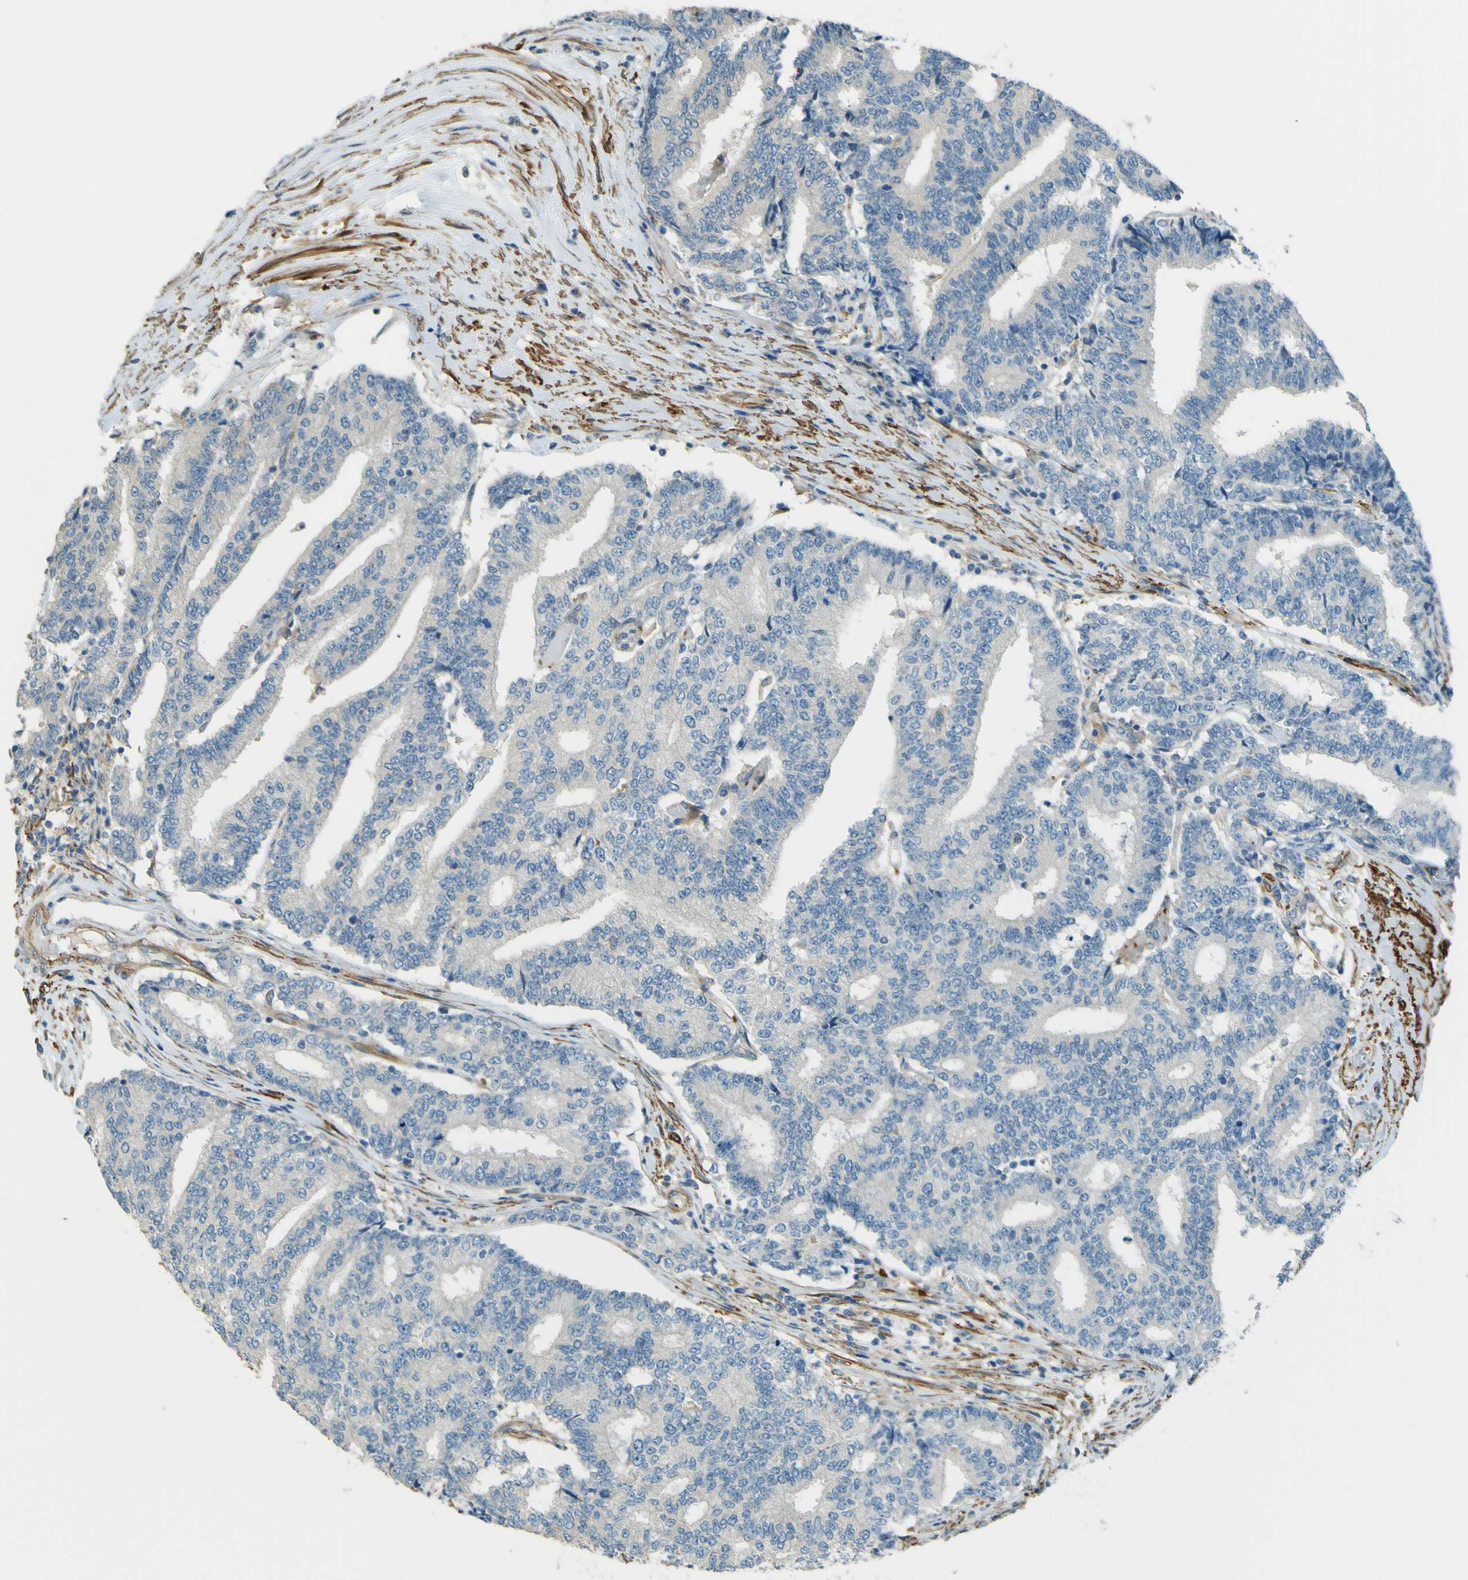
{"staining": {"intensity": "negative", "quantity": "none", "location": "none"}, "tissue": "prostate cancer", "cell_type": "Tumor cells", "image_type": "cancer", "snomed": [{"axis": "morphology", "description": "Normal tissue, NOS"}, {"axis": "morphology", "description": "Adenocarcinoma, High grade"}, {"axis": "topography", "description": "Prostate"}, {"axis": "topography", "description": "Seminal veicle"}], "caption": "The immunohistochemistry micrograph has no significant expression in tumor cells of high-grade adenocarcinoma (prostate) tissue.", "gene": "NEXN", "patient": {"sex": "male", "age": 55}}